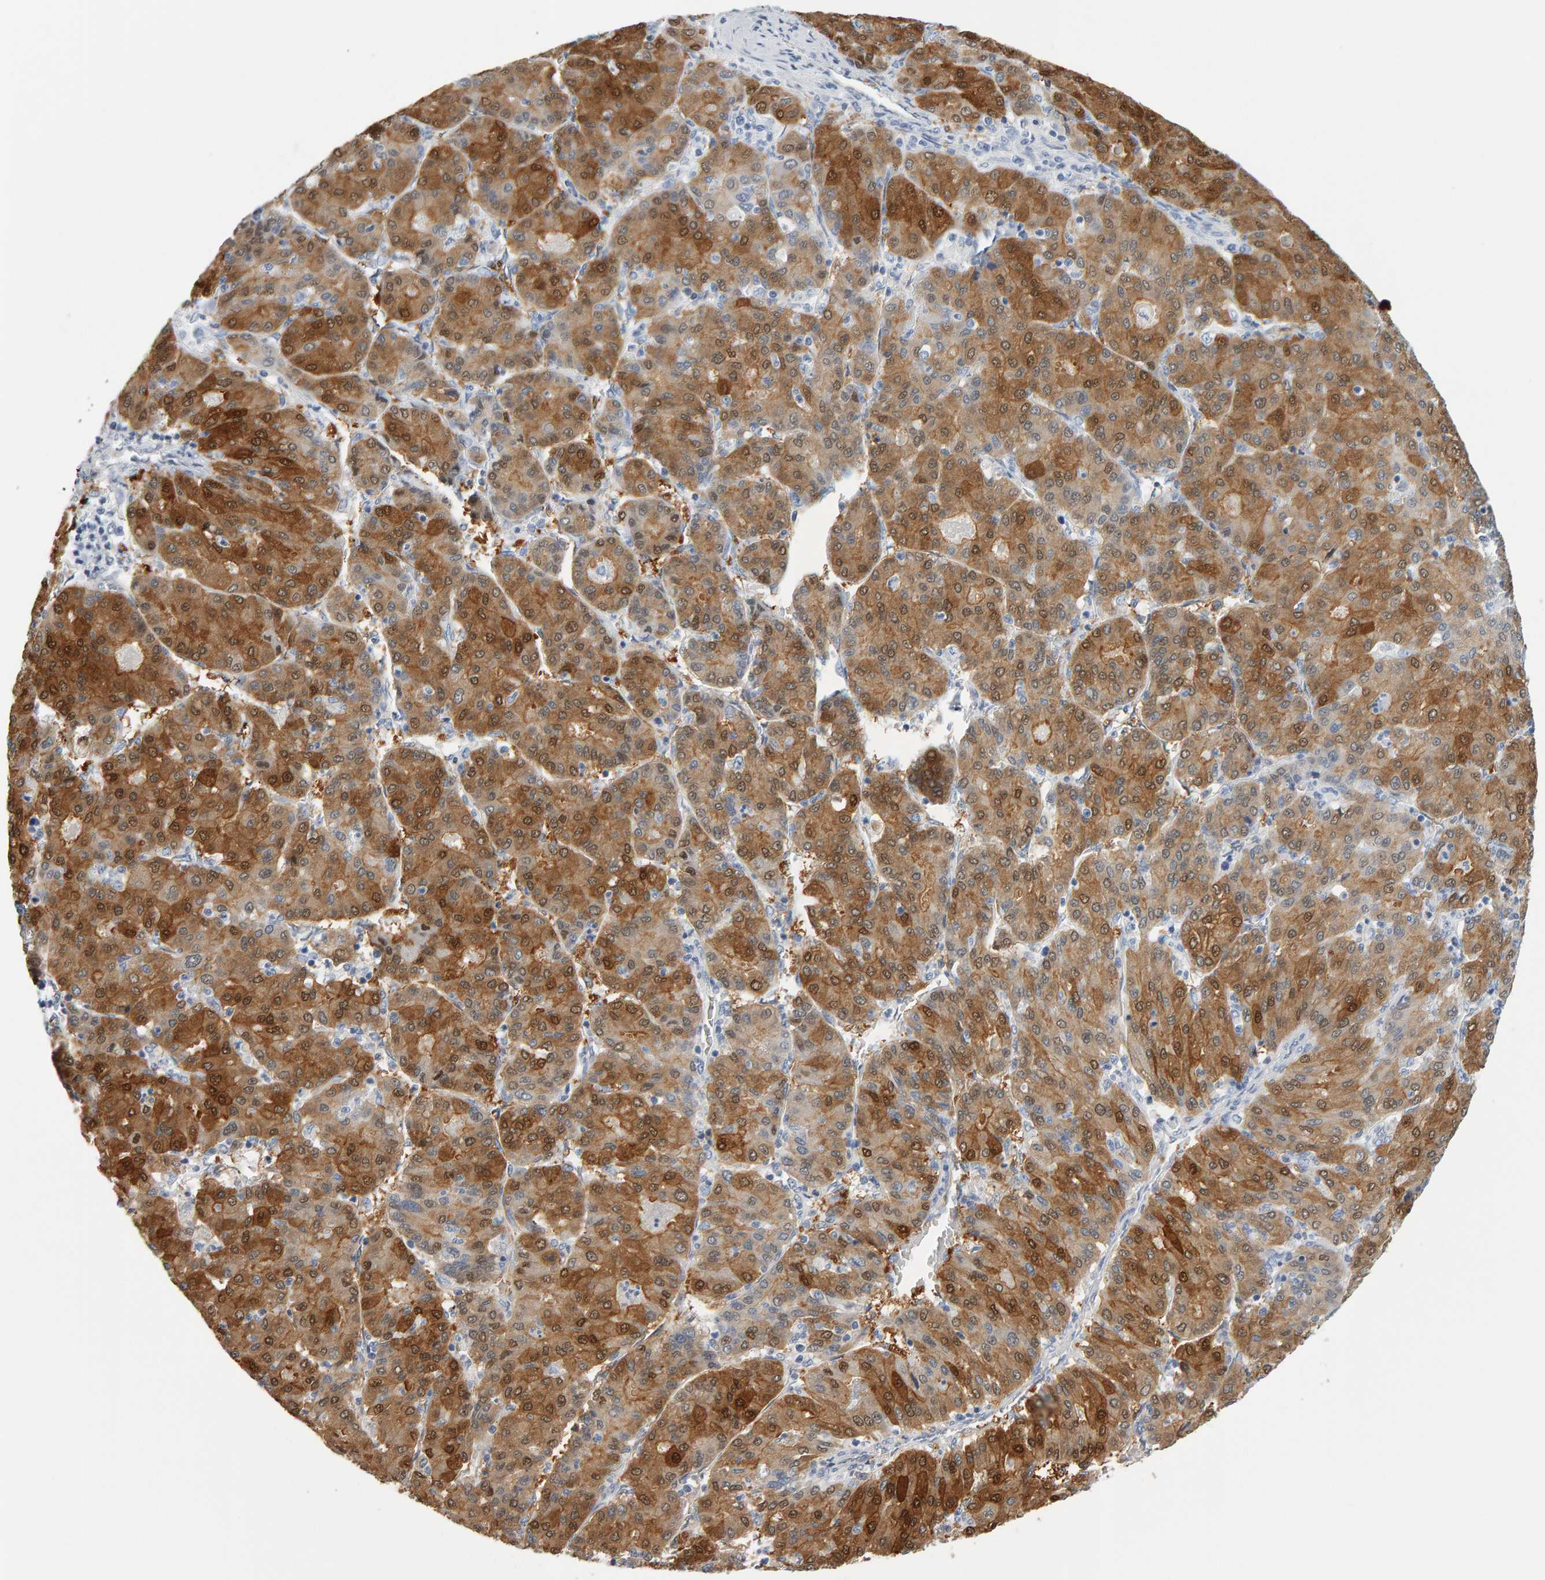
{"staining": {"intensity": "moderate", "quantity": ">75%", "location": "cytoplasmic/membranous"}, "tissue": "liver cancer", "cell_type": "Tumor cells", "image_type": "cancer", "snomed": [{"axis": "morphology", "description": "Carcinoma, Hepatocellular, NOS"}, {"axis": "topography", "description": "Liver"}], "caption": "Human liver hepatocellular carcinoma stained with a protein marker exhibits moderate staining in tumor cells.", "gene": "CTH", "patient": {"sex": "male", "age": 65}}